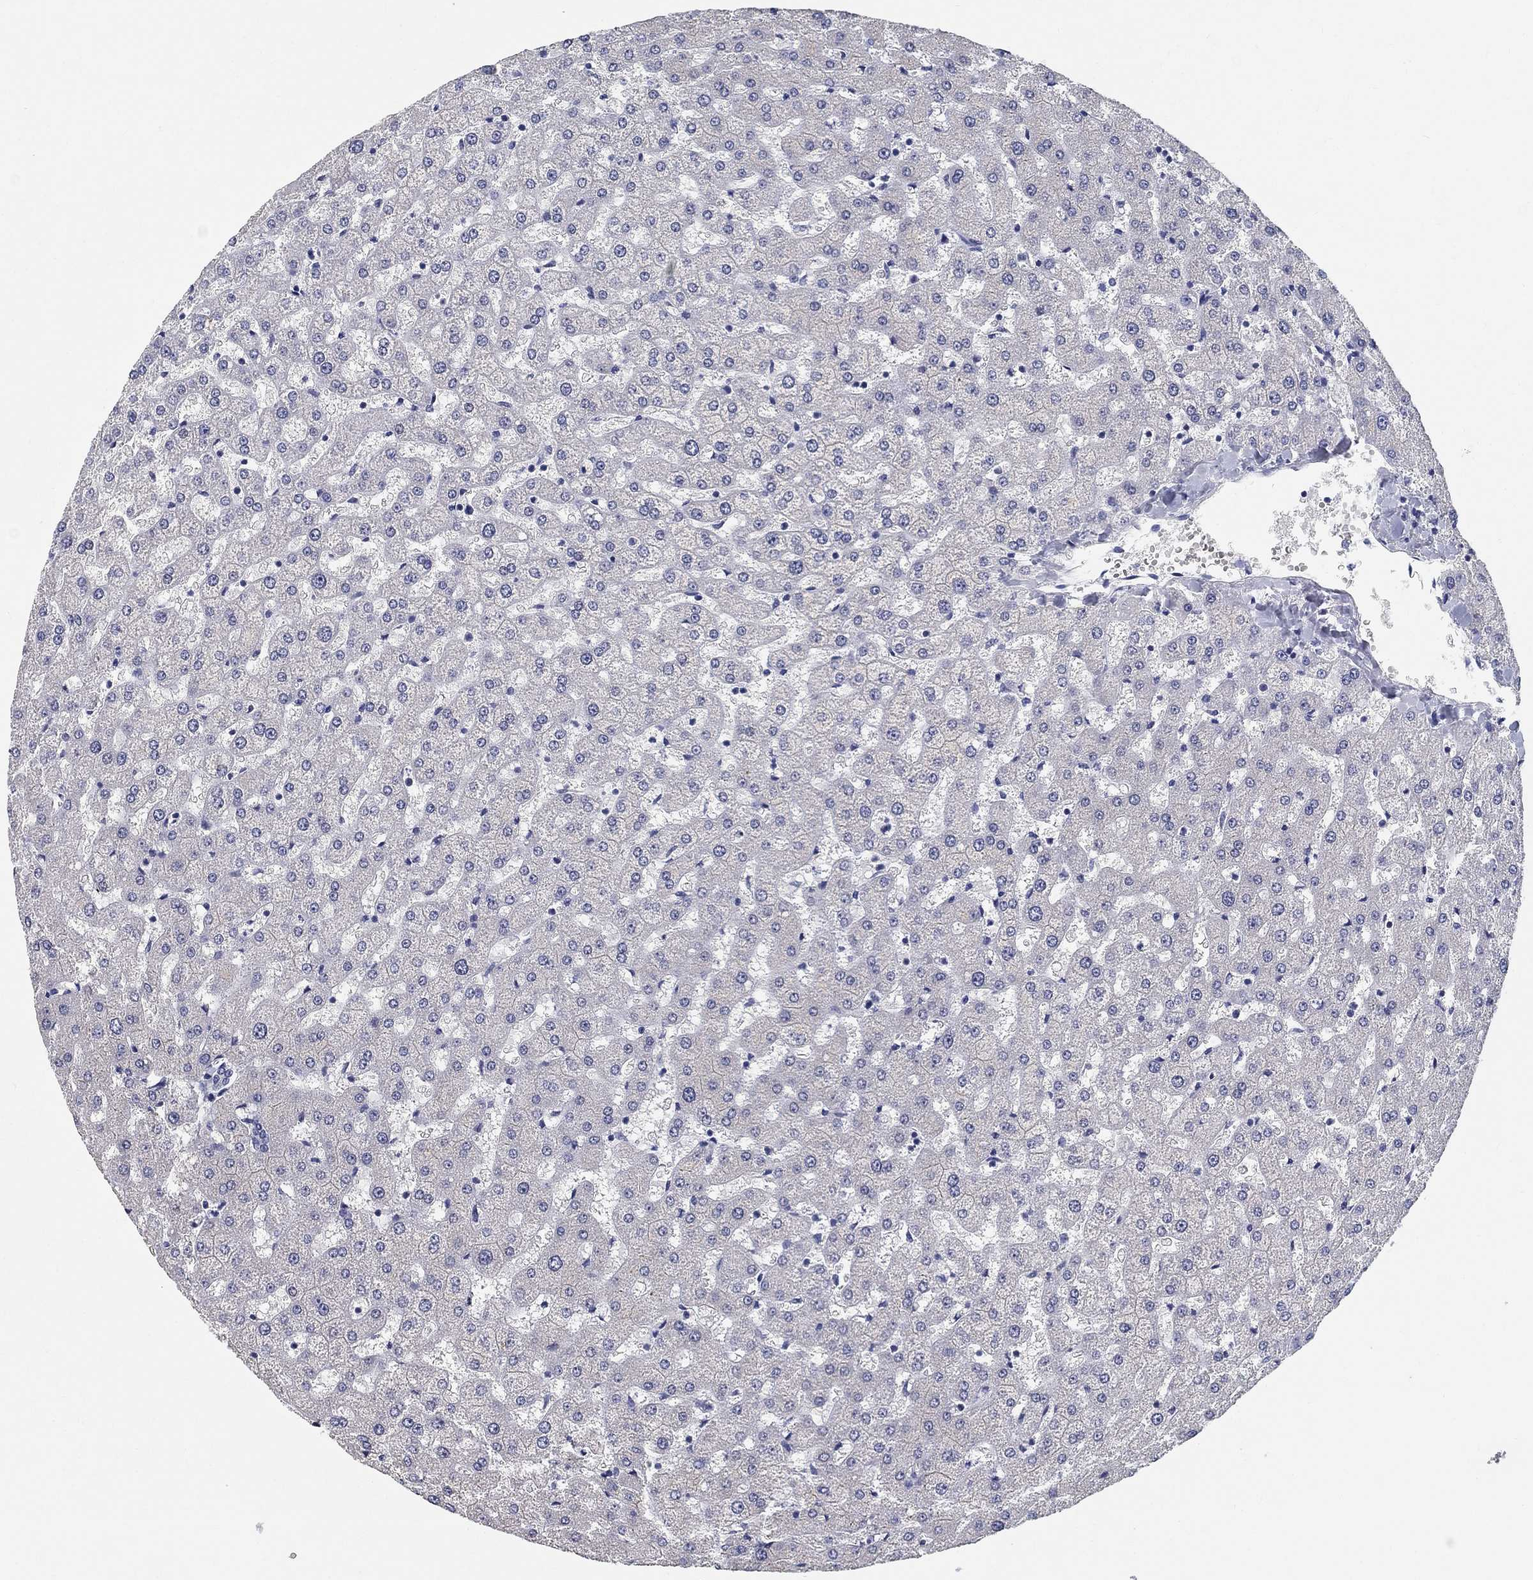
{"staining": {"intensity": "negative", "quantity": "none", "location": "none"}, "tissue": "liver", "cell_type": "Cholangiocytes", "image_type": "normal", "snomed": [{"axis": "morphology", "description": "Normal tissue, NOS"}, {"axis": "topography", "description": "Liver"}], "caption": "Unremarkable liver was stained to show a protein in brown. There is no significant expression in cholangiocytes.", "gene": "CLUL1", "patient": {"sex": "female", "age": 50}}